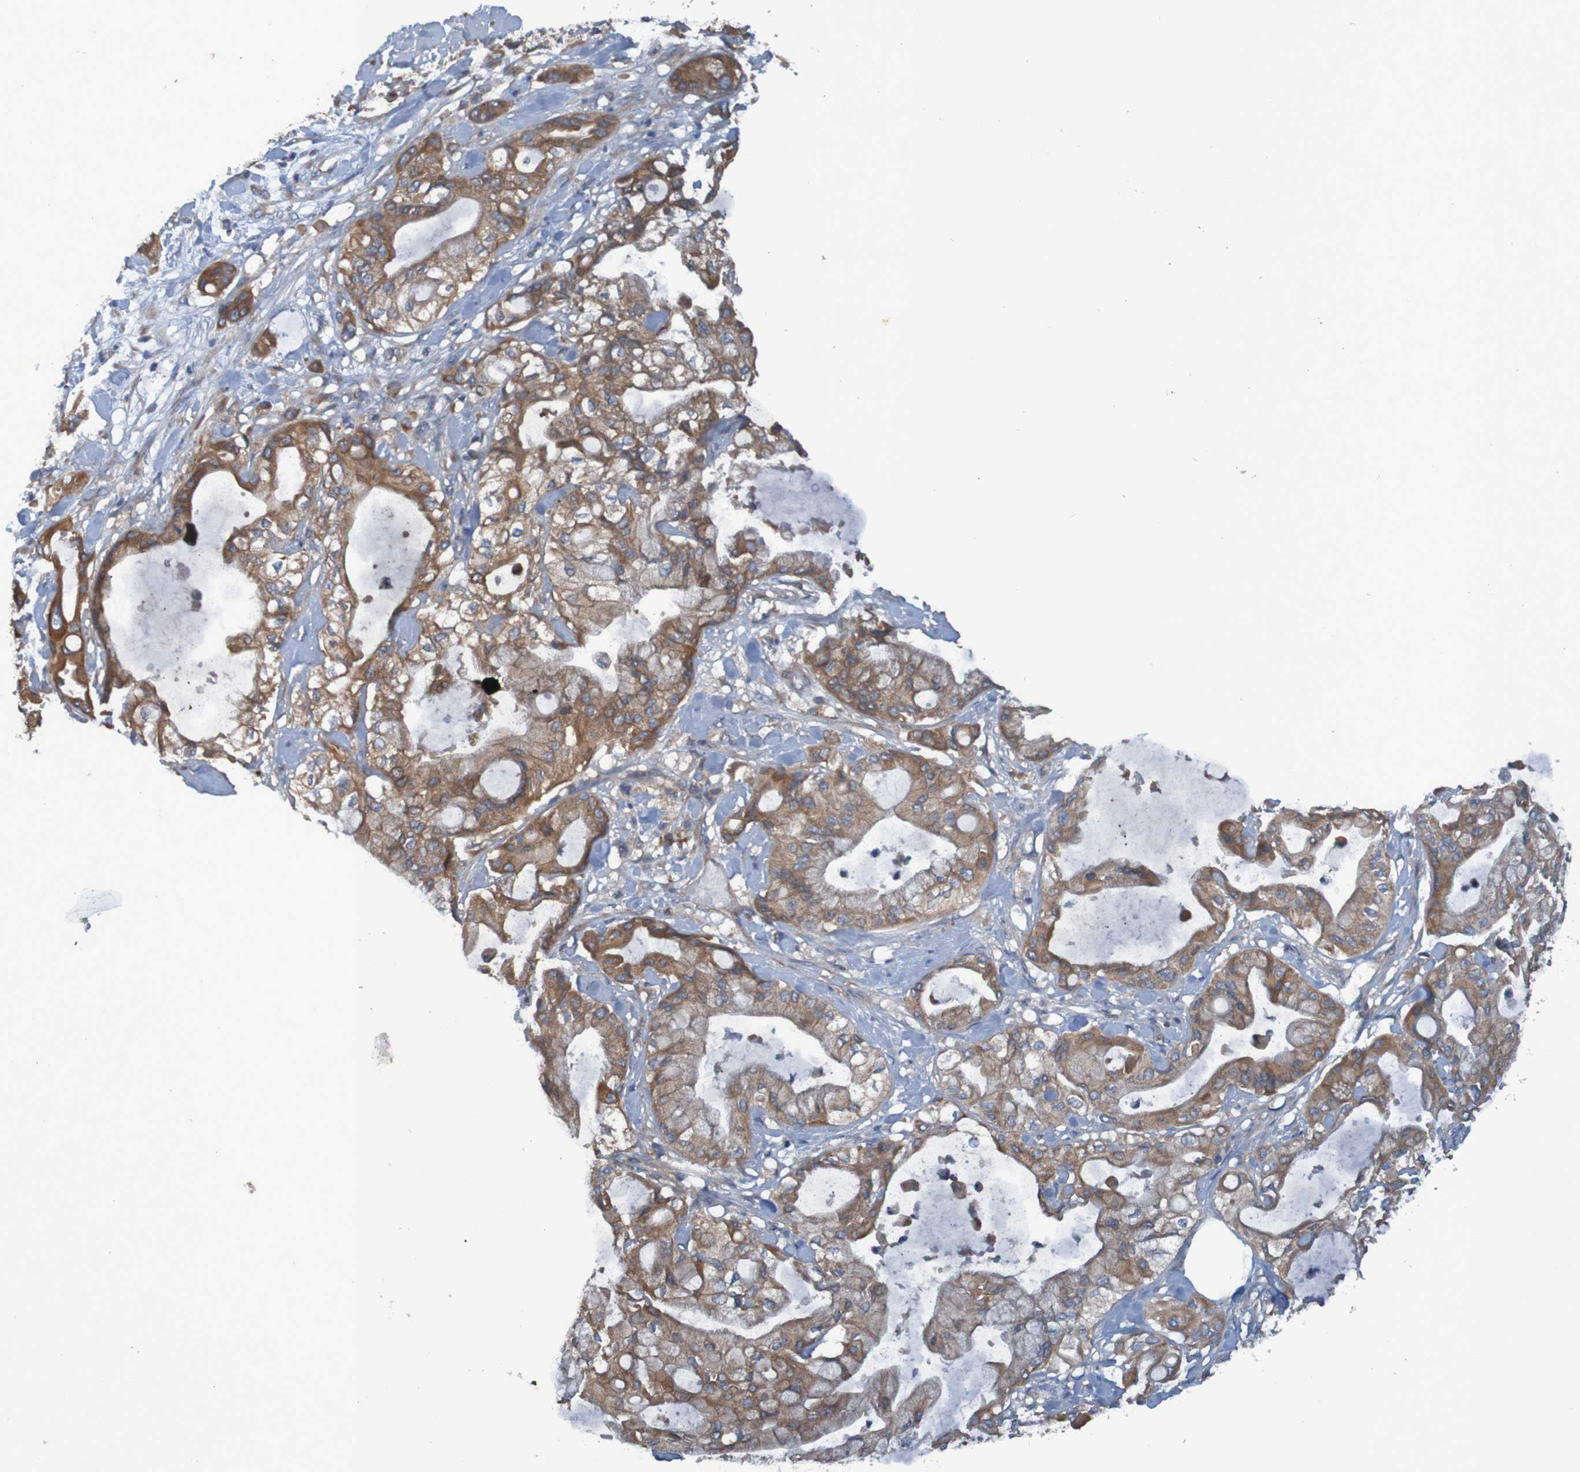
{"staining": {"intensity": "moderate", "quantity": ">75%", "location": "cytoplasmic/membranous"}, "tissue": "pancreatic cancer", "cell_type": "Tumor cells", "image_type": "cancer", "snomed": [{"axis": "morphology", "description": "Adenocarcinoma, NOS"}, {"axis": "morphology", "description": "Adenocarcinoma, metastatic, NOS"}, {"axis": "topography", "description": "Lymph node"}, {"axis": "topography", "description": "Pancreas"}, {"axis": "topography", "description": "Duodenum"}], "caption": "Tumor cells reveal moderate cytoplasmic/membranous staining in about >75% of cells in pancreatic adenocarcinoma.", "gene": "DNAJC4", "patient": {"sex": "female", "age": 64}}